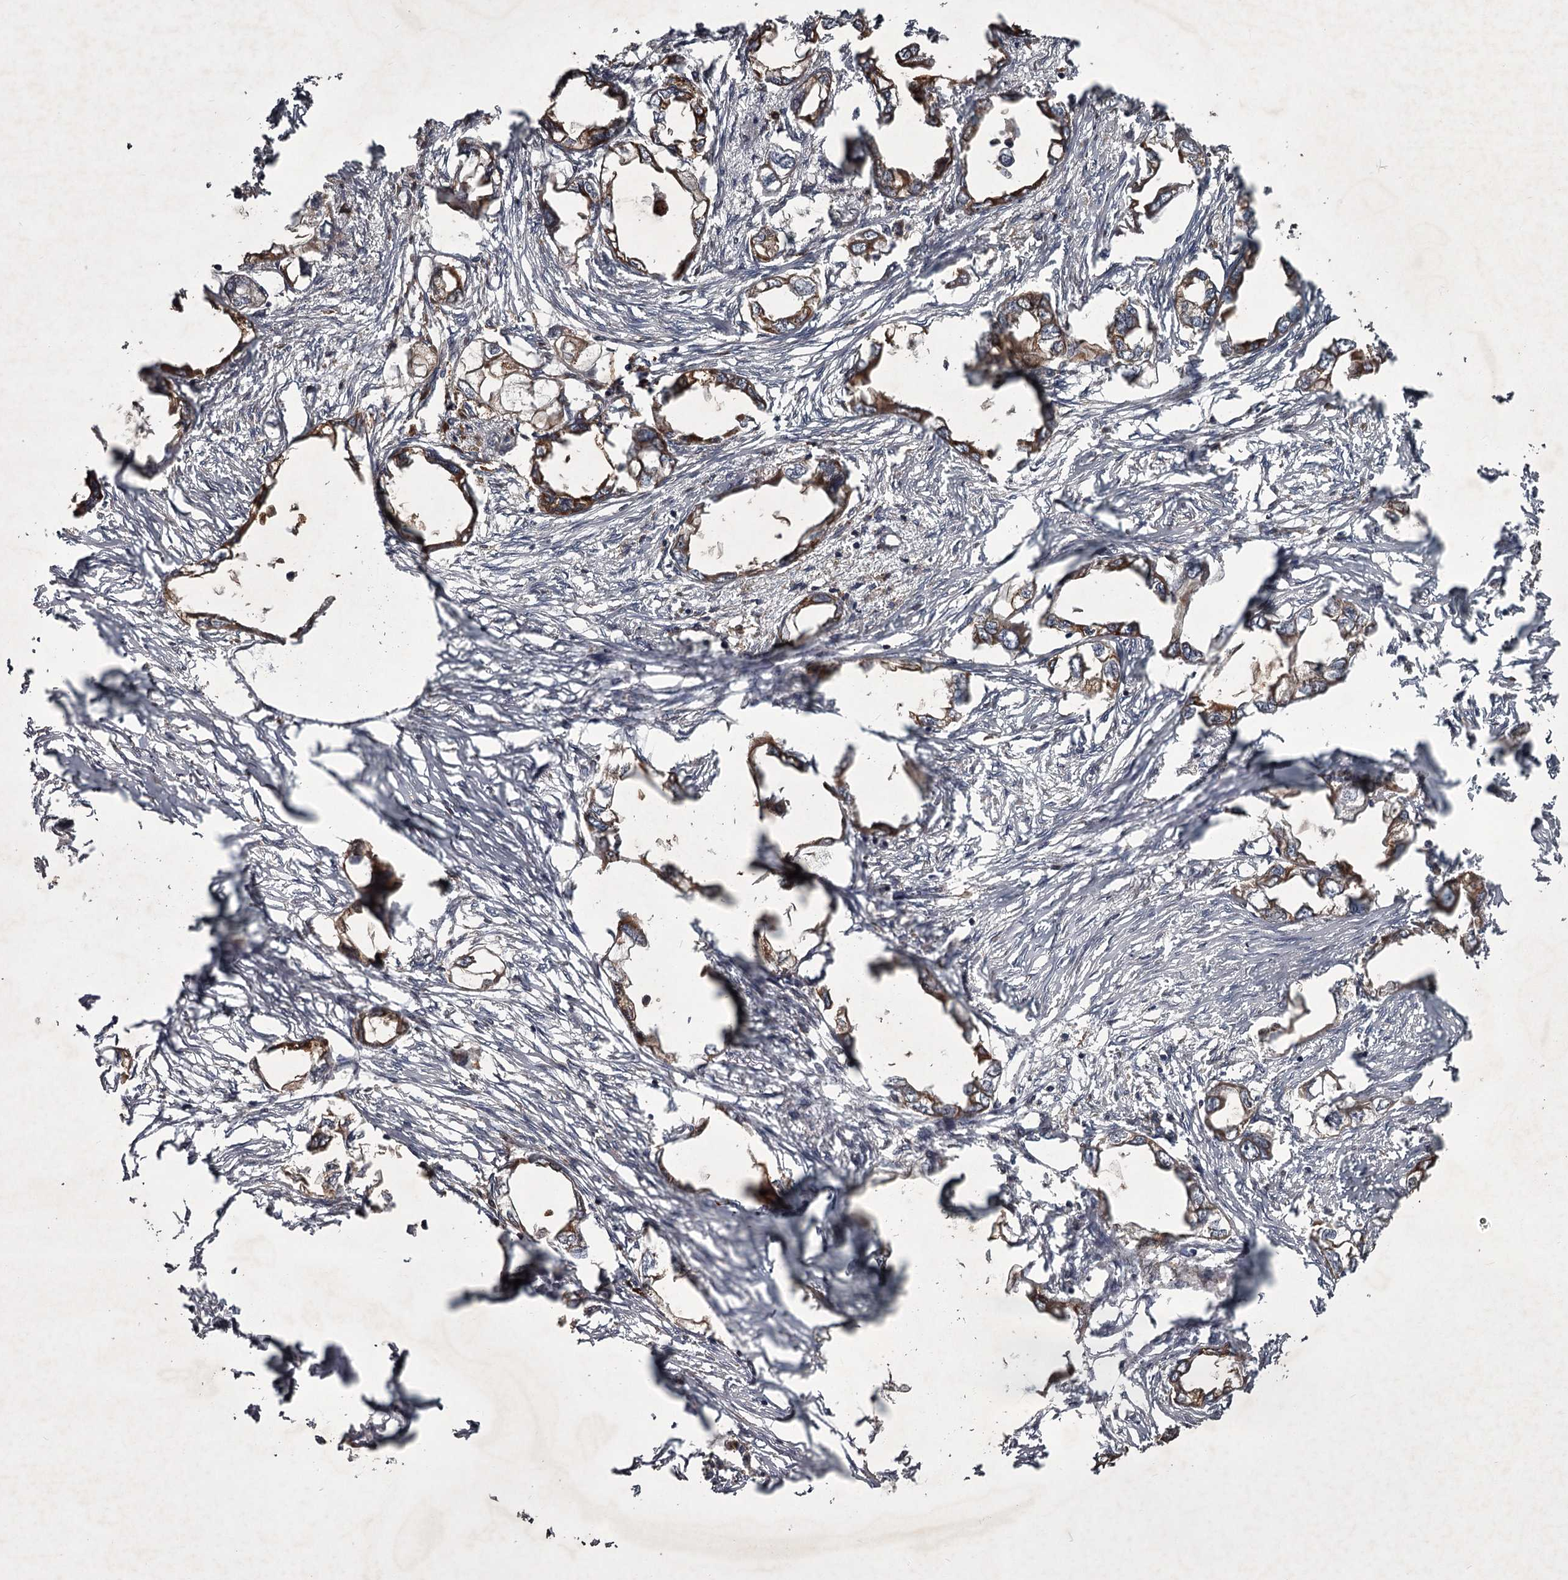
{"staining": {"intensity": "moderate", "quantity": ">75%", "location": "cytoplasmic/membranous"}, "tissue": "endometrial cancer", "cell_type": "Tumor cells", "image_type": "cancer", "snomed": [{"axis": "morphology", "description": "Adenocarcinoma, NOS"}, {"axis": "morphology", "description": "Adenocarcinoma, metastatic, NOS"}, {"axis": "topography", "description": "Adipose tissue"}, {"axis": "topography", "description": "Endometrium"}], "caption": "Immunohistochemistry (IHC) image of endometrial metastatic adenocarcinoma stained for a protein (brown), which reveals medium levels of moderate cytoplasmic/membranous staining in approximately >75% of tumor cells.", "gene": "UNC93B1", "patient": {"sex": "female", "age": 67}}